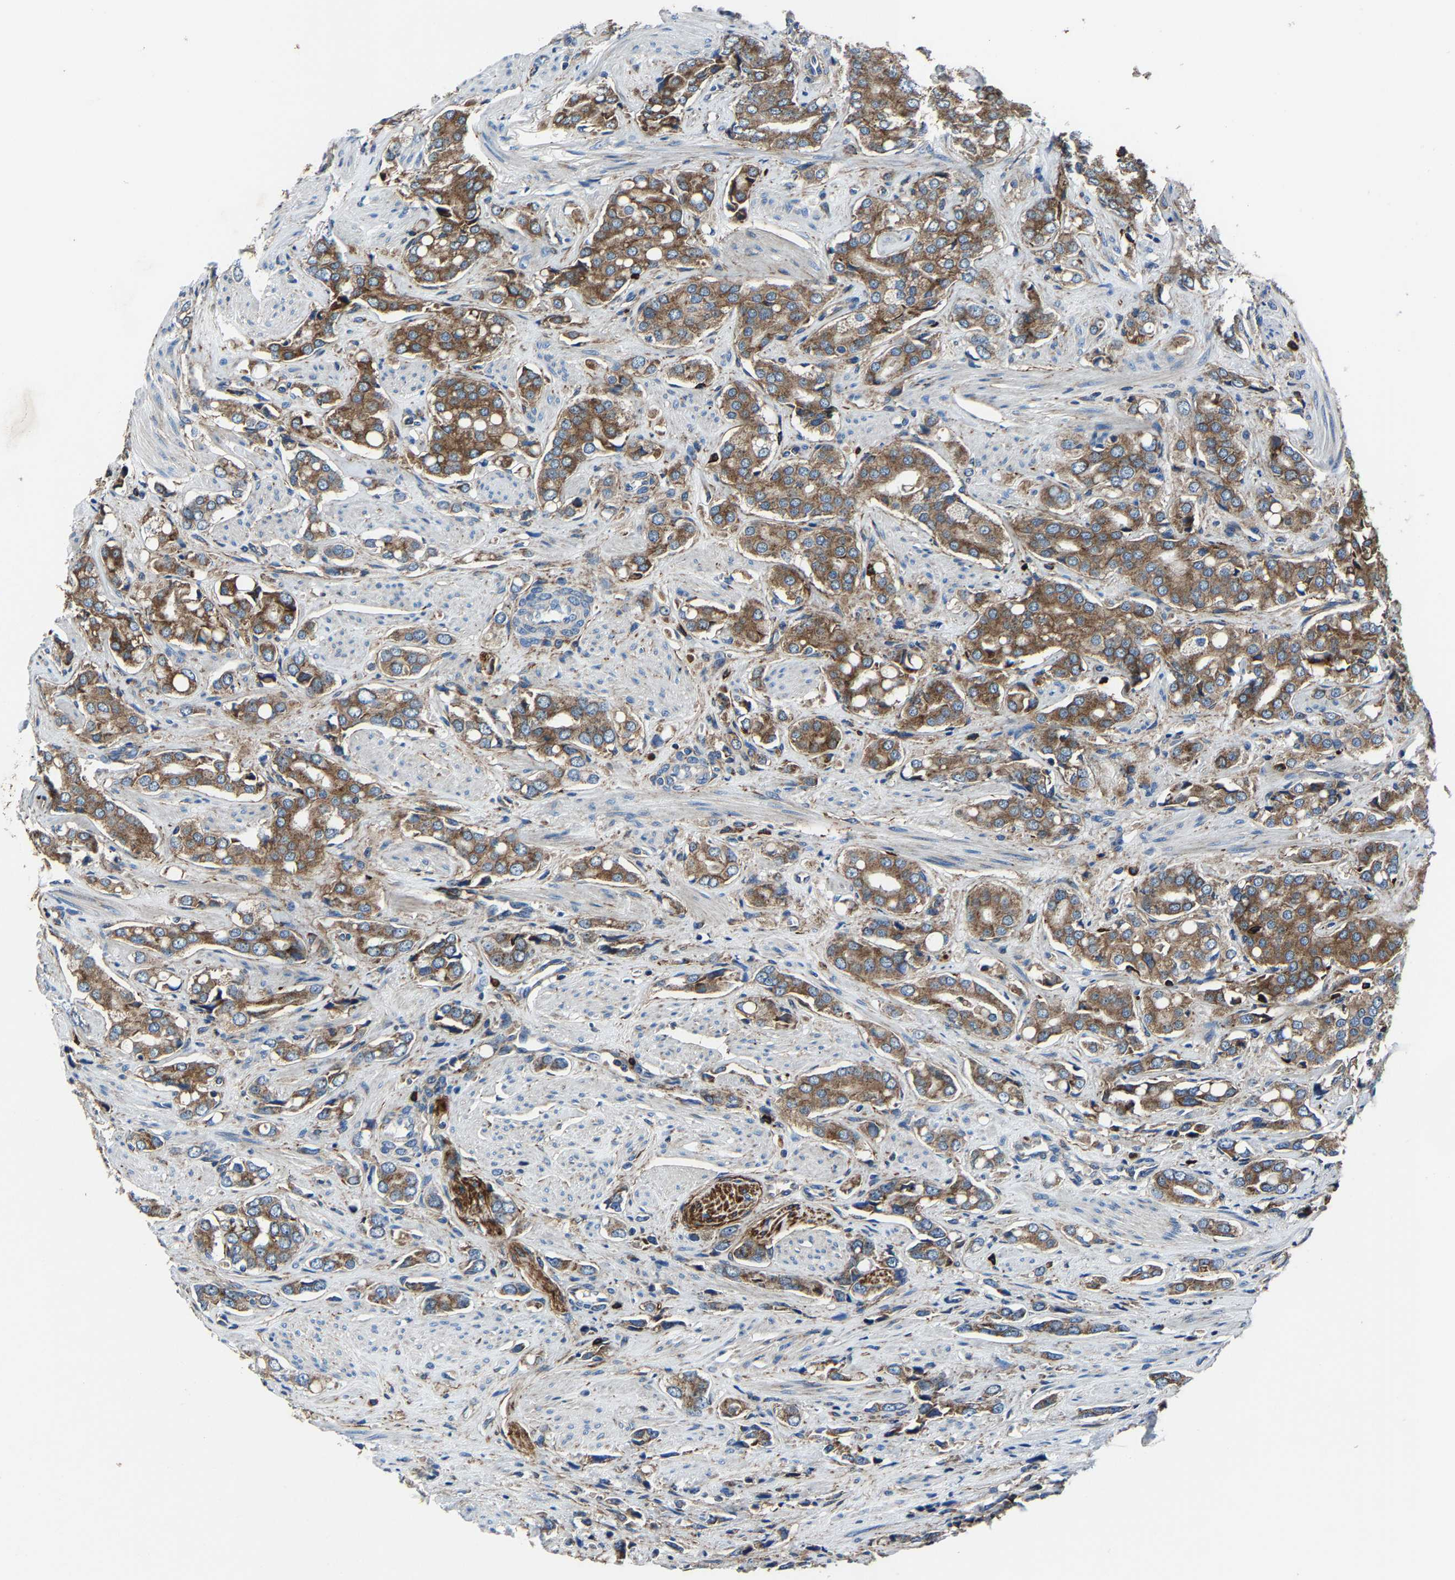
{"staining": {"intensity": "moderate", "quantity": ">75%", "location": "cytoplasmic/membranous"}, "tissue": "prostate cancer", "cell_type": "Tumor cells", "image_type": "cancer", "snomed": [{"axis": "morphology", "description": "Adenocarcinoma, High grade"}, {"axis": "topography", "description": "Prostate"}], "caption": "IHC (DAB (3,3'-diaminobenzidine)) staining of prostate cancer (adenocarcinoma (high-grade)) reveals moderate cytoplasmic/membranous protein staining in about >75% of tumor cells. (Stains: DAB (3,3'-diaminobenzidine) in brown, nuclei in blue, Microscopy: brightfield microscopy at high magnification).", "gene": "KIAA1958", "patient": {"sex": "male", "age": 52}}